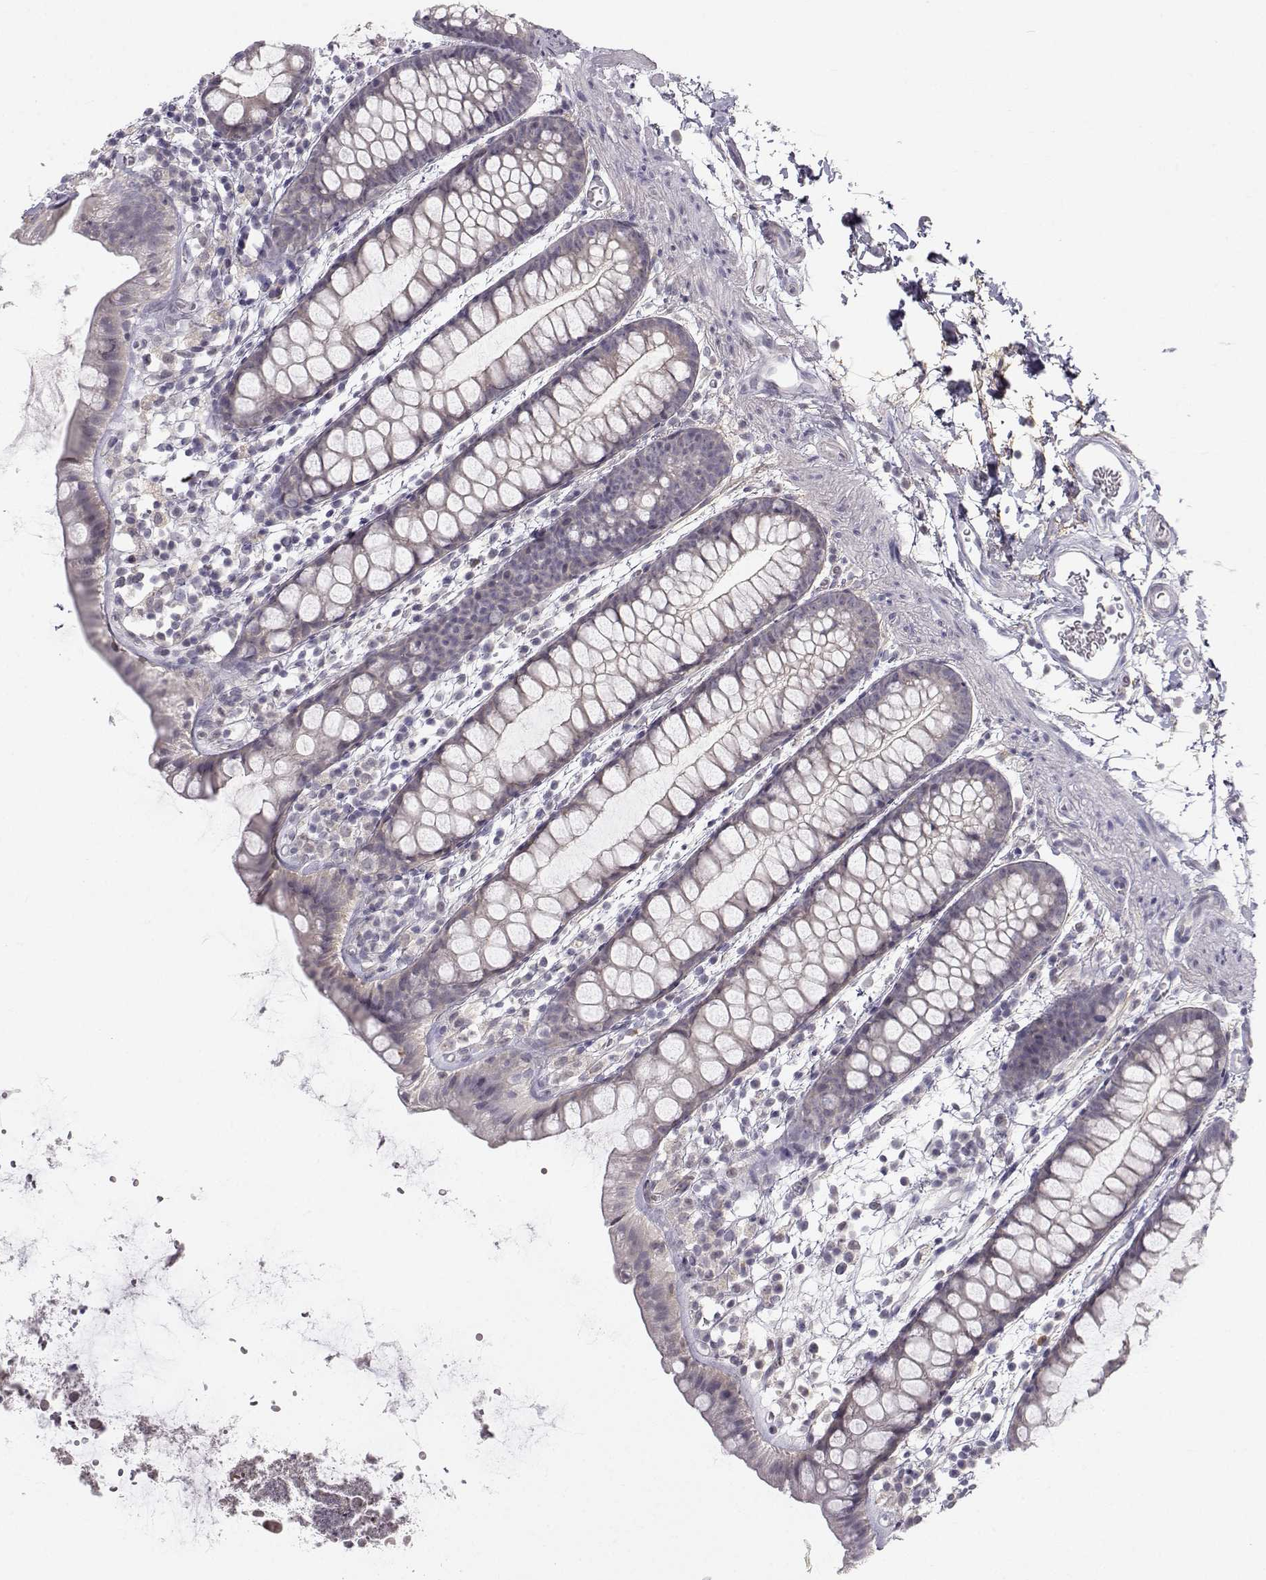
{"staining": {"intensity": "negative", "quantity": "none", "location": "none"}, "tissue": "rectum", "cell_type": "Glandular cells", "image_type": "normal", "snomed": [{"axis": "morphology", "description": "Normal tissue, NOS"}, {"axis": "topography", "description": "Rectum"}], "caption": "This is a histopathology image of immunohistochemistry staining of normal rectum, which shows no staining in glandular cells.", "gene": "ZNF185", "patient": {"sex": "male", "age": 57}}